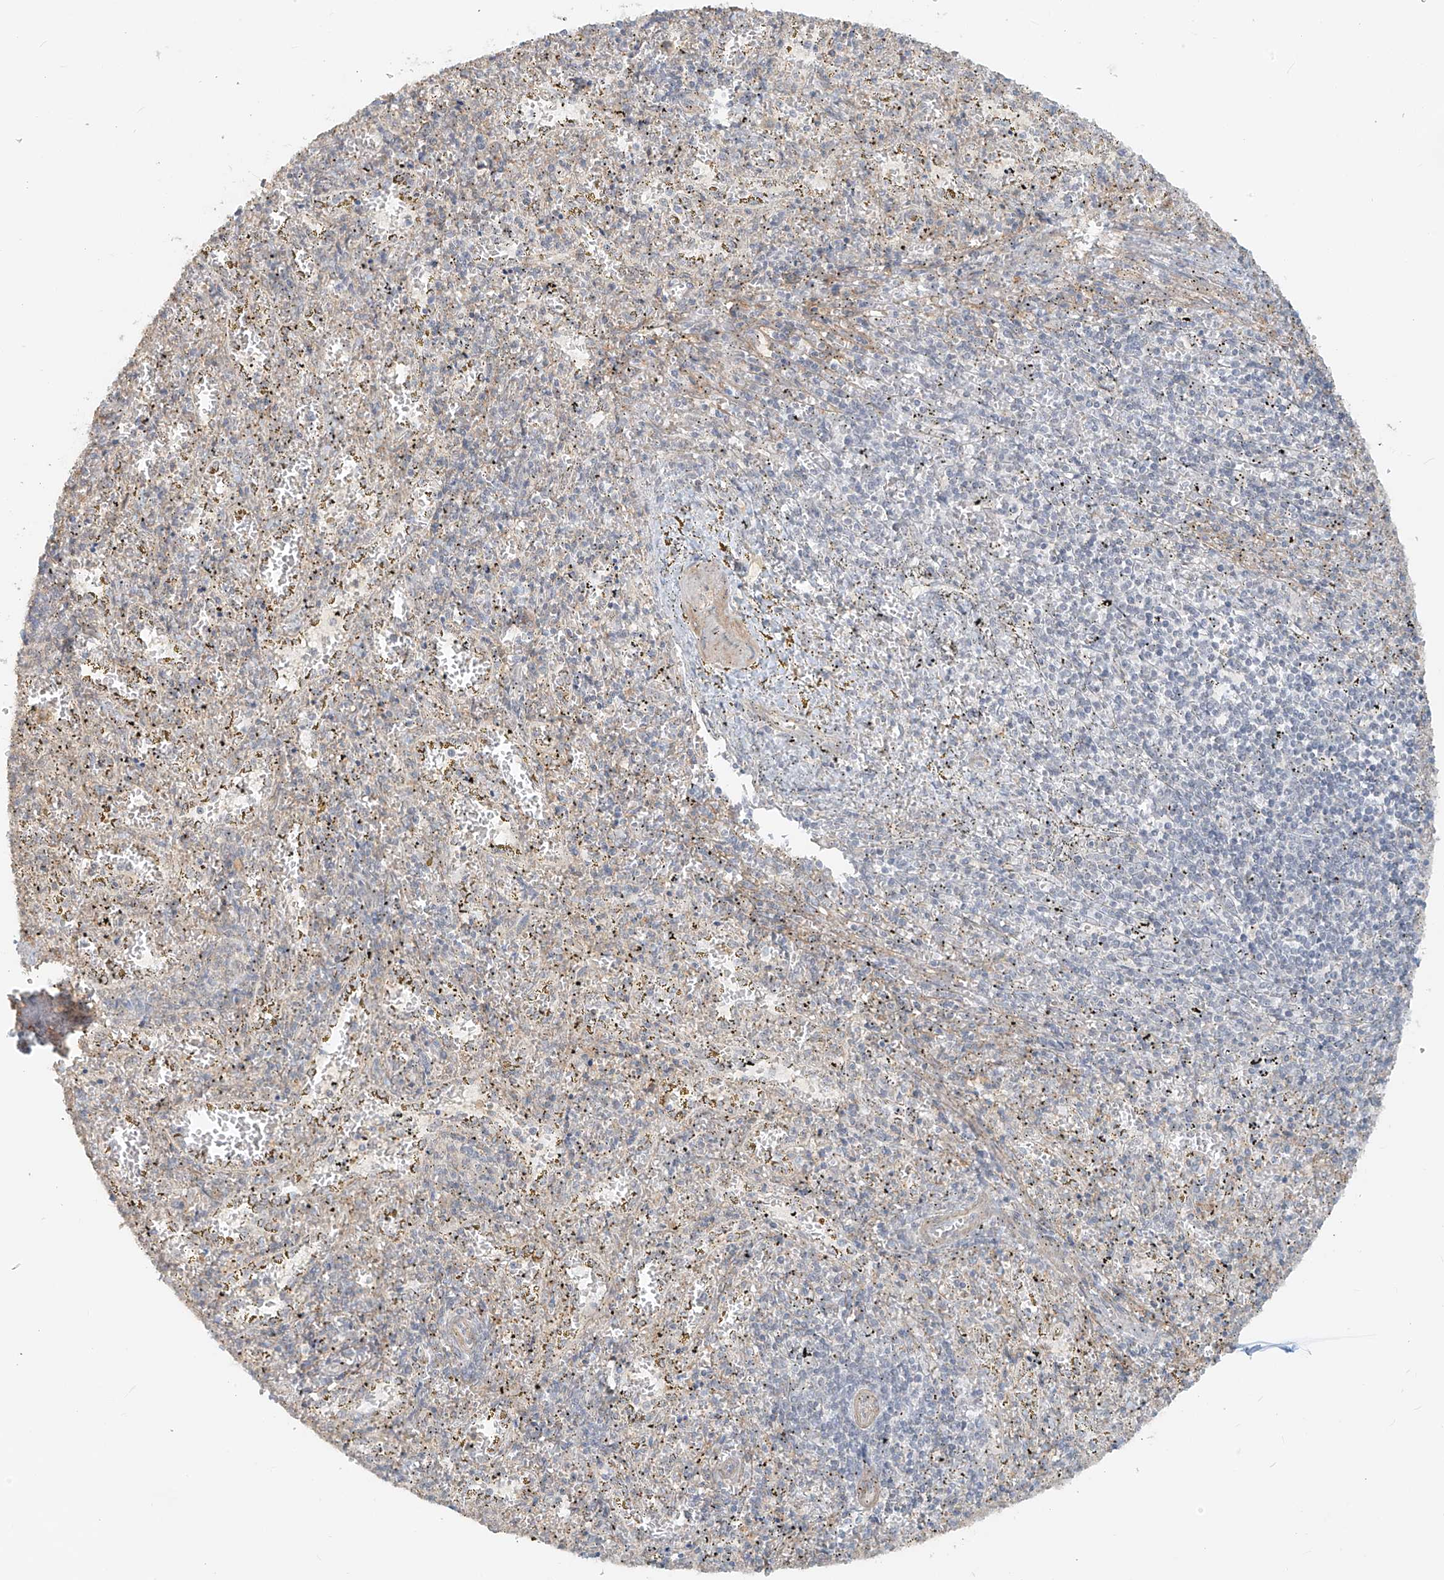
{"staining": {"intensity": "weak", "quantity": "25%-75%", "location": "cytoplasmic/membranous"}, "tissue": "spleen", "cell_type": "Cells in red pulp", "image_type": "normal", "snomed": [{"axis": "morphology", "description": "Normal tissue, NOS"}, {"axis": "topography", "description": "Spleen"}], "caption": "Immunohistochemical staining of benign human spleen reveals weak cytoplasmic/membranous protein staining in about 25%-75% of cells in red pulp. The staining was performed using DAB to visualize the protein expression in brown, while the nuclei were stained in blue with hematoxylin (Magnification: 20x).", "gene": "ABCD1", "patient": {"sex": "male", "age": 11}}